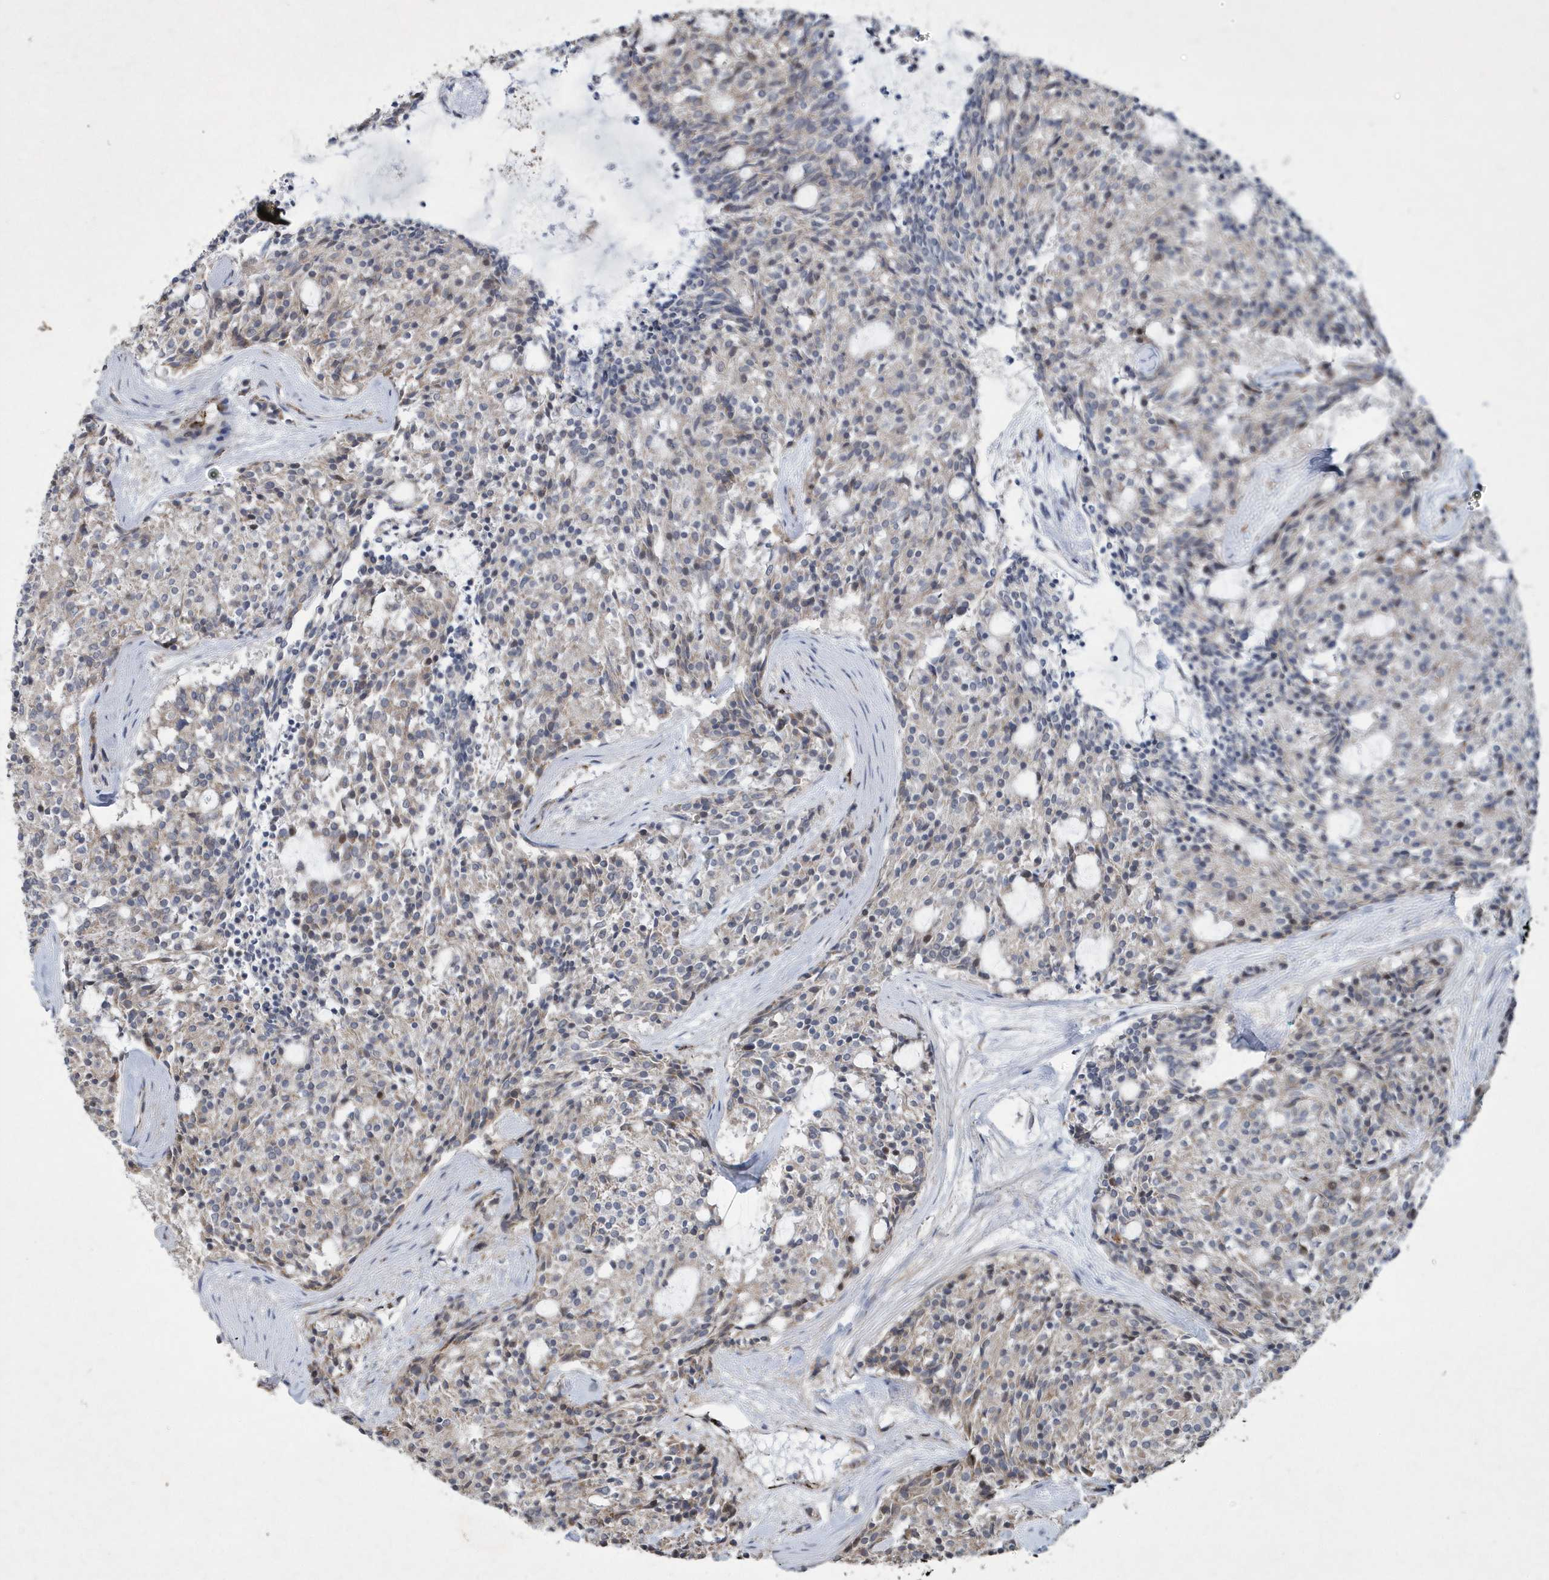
{"staining": {"intensity": "weak", "quantity": "<25%", "location": "cytoplasmic/membranous"}, "tissue": "carcinoid", "cell_type": "Tumor cells", "image_type": "cancer", "snomed": [{"axis": "morphology", "description": "Carcinoid, malignant, NOS"}, {"axis": "topography", "description": "Pancreas"}], "caption": "A high-resolution image shows immunohistochemistry staining of carcinoid, which demonstrates no significant positivity in tumor cells.", "gene": "N4BP2", "patient": {"sex": "female", "age": 54}}